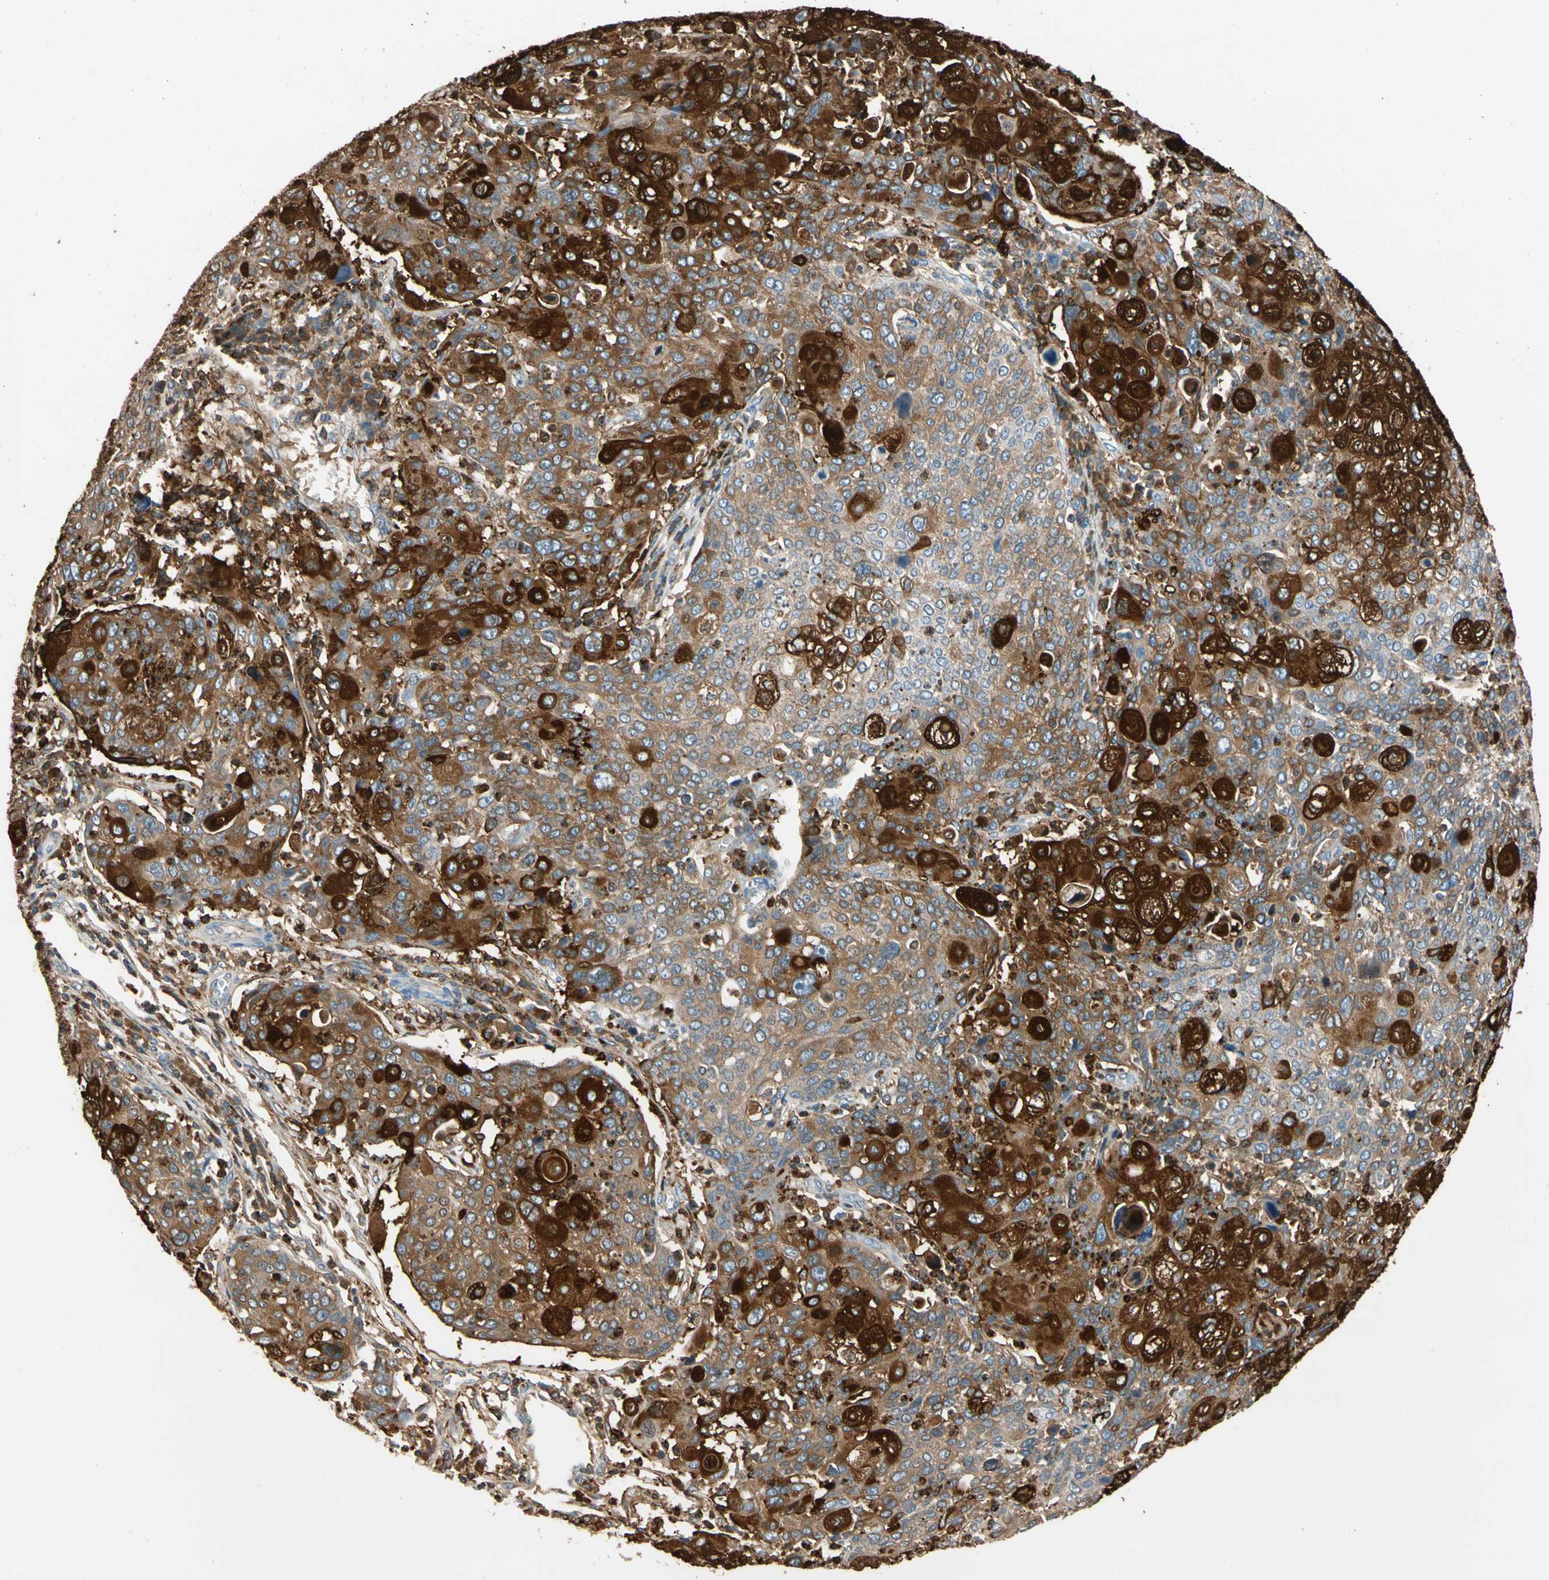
{"staining": {"intensity": "strong", "quantity": ">75%", "location": "cytoplasmic/membranous"}, "tissue": "cervical cancer", "cell_type": "Tumor cells", "image_type": "cancer", "snomed": [{"axis": "morphology", "description": "Squamous cell carcinoma, NOS"}, {"axis": "topography", "description": "Cervix"}], "caption": "A high amount of strong cytoplasmic/membranous staining is seen in approximately >75% of tumor cells in squamous cell carcinoma (cervical) tissue.", "gene": "STK40", "patient": {"sex": "female", "age": 40}}